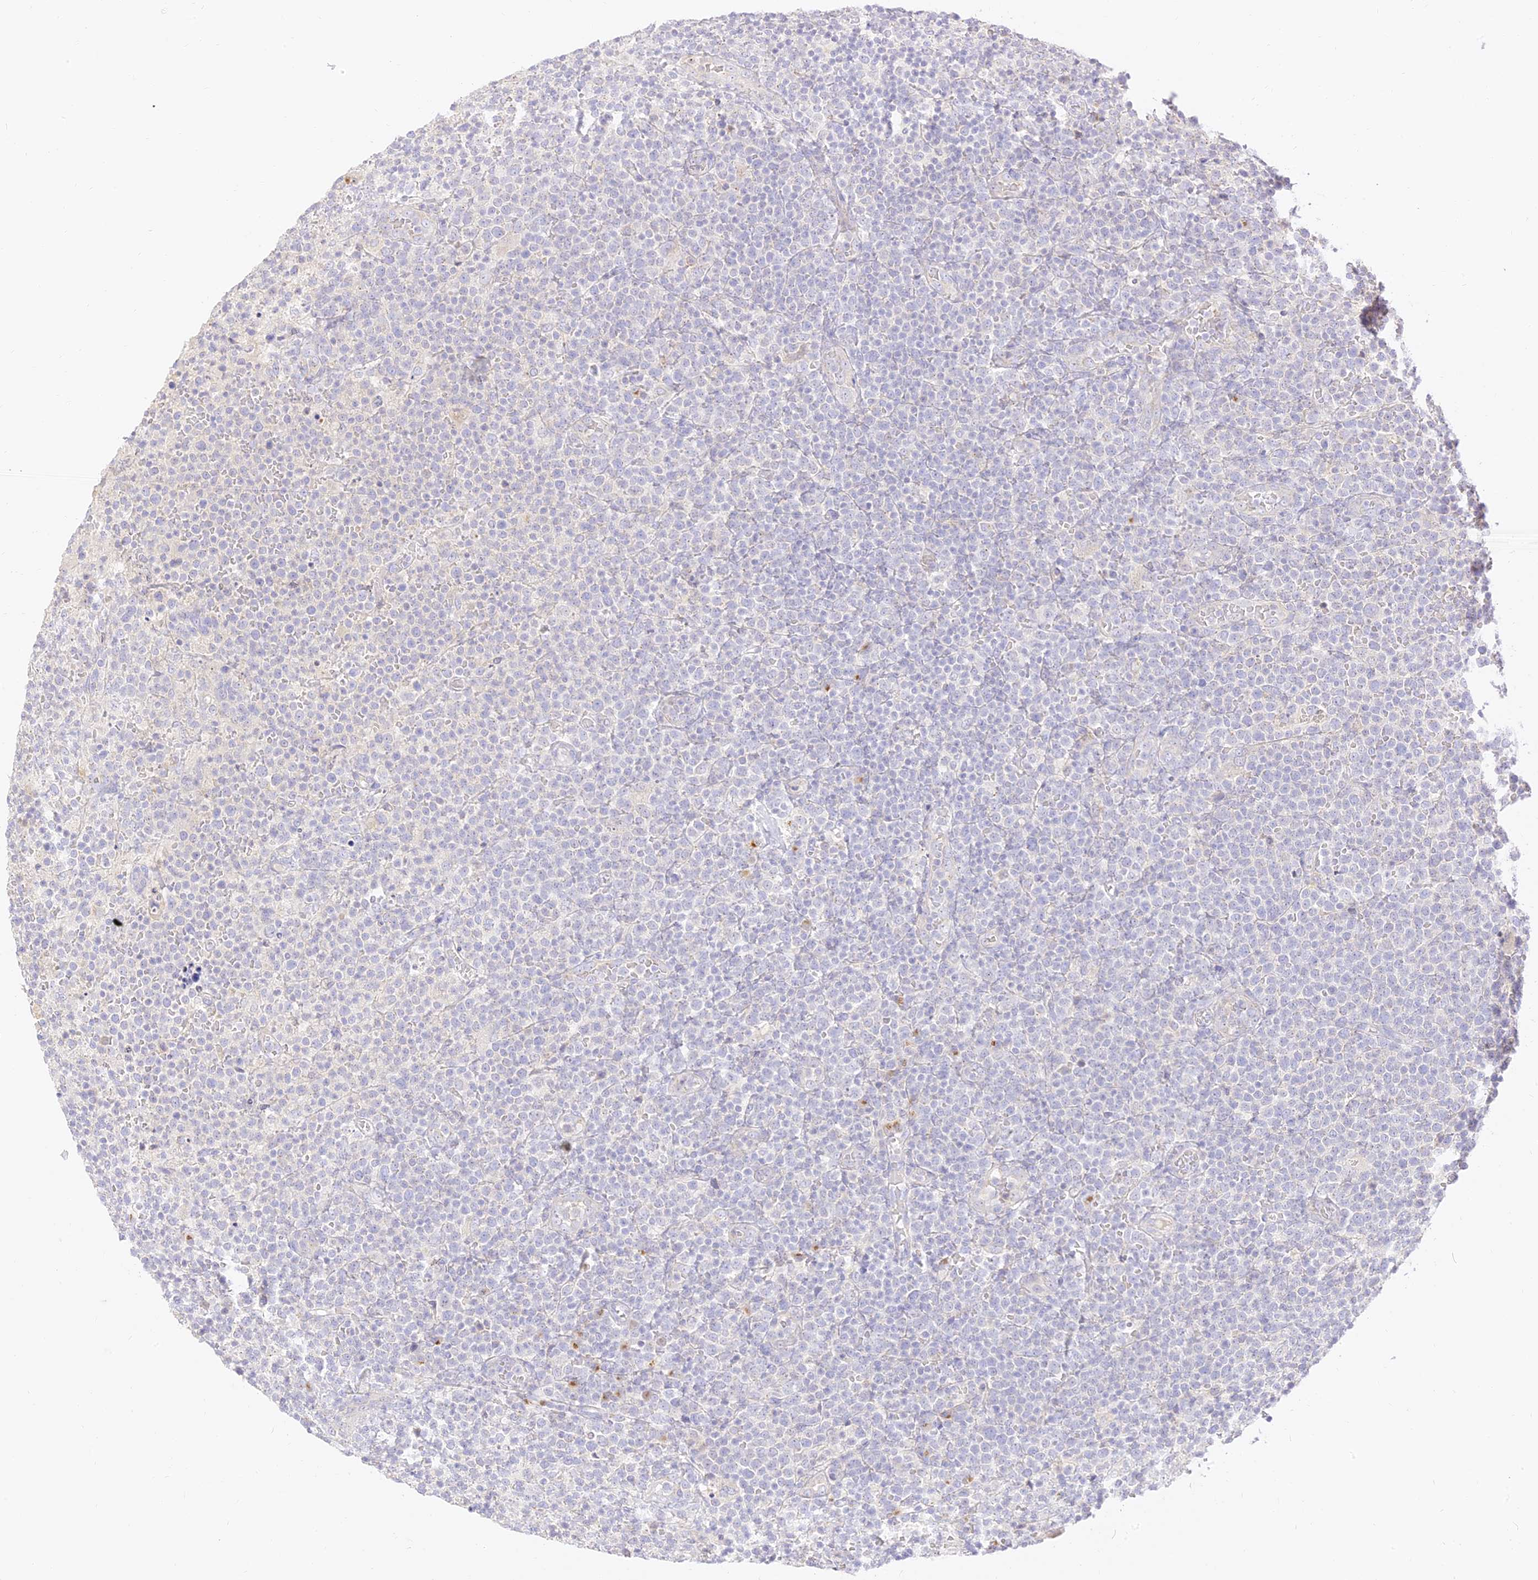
{"staining": {"intensity": "negative", "quantity": "none", "location": "none"}, "tissue": "lymphoma", "cell_type": "Tumor cells", "image_type": "cancer", "snomed": [{"axis": "morphology", "description": "Malignant lymphoma, non-Hodgkin's type, High grade"}, {"axis": "topography", "description": "Lymph node"}], "caption": "There is no significant positivity in tumor cells of lymphoma.", "gene": "SEC13", "patient": {"sex": "male", "age": 61}}